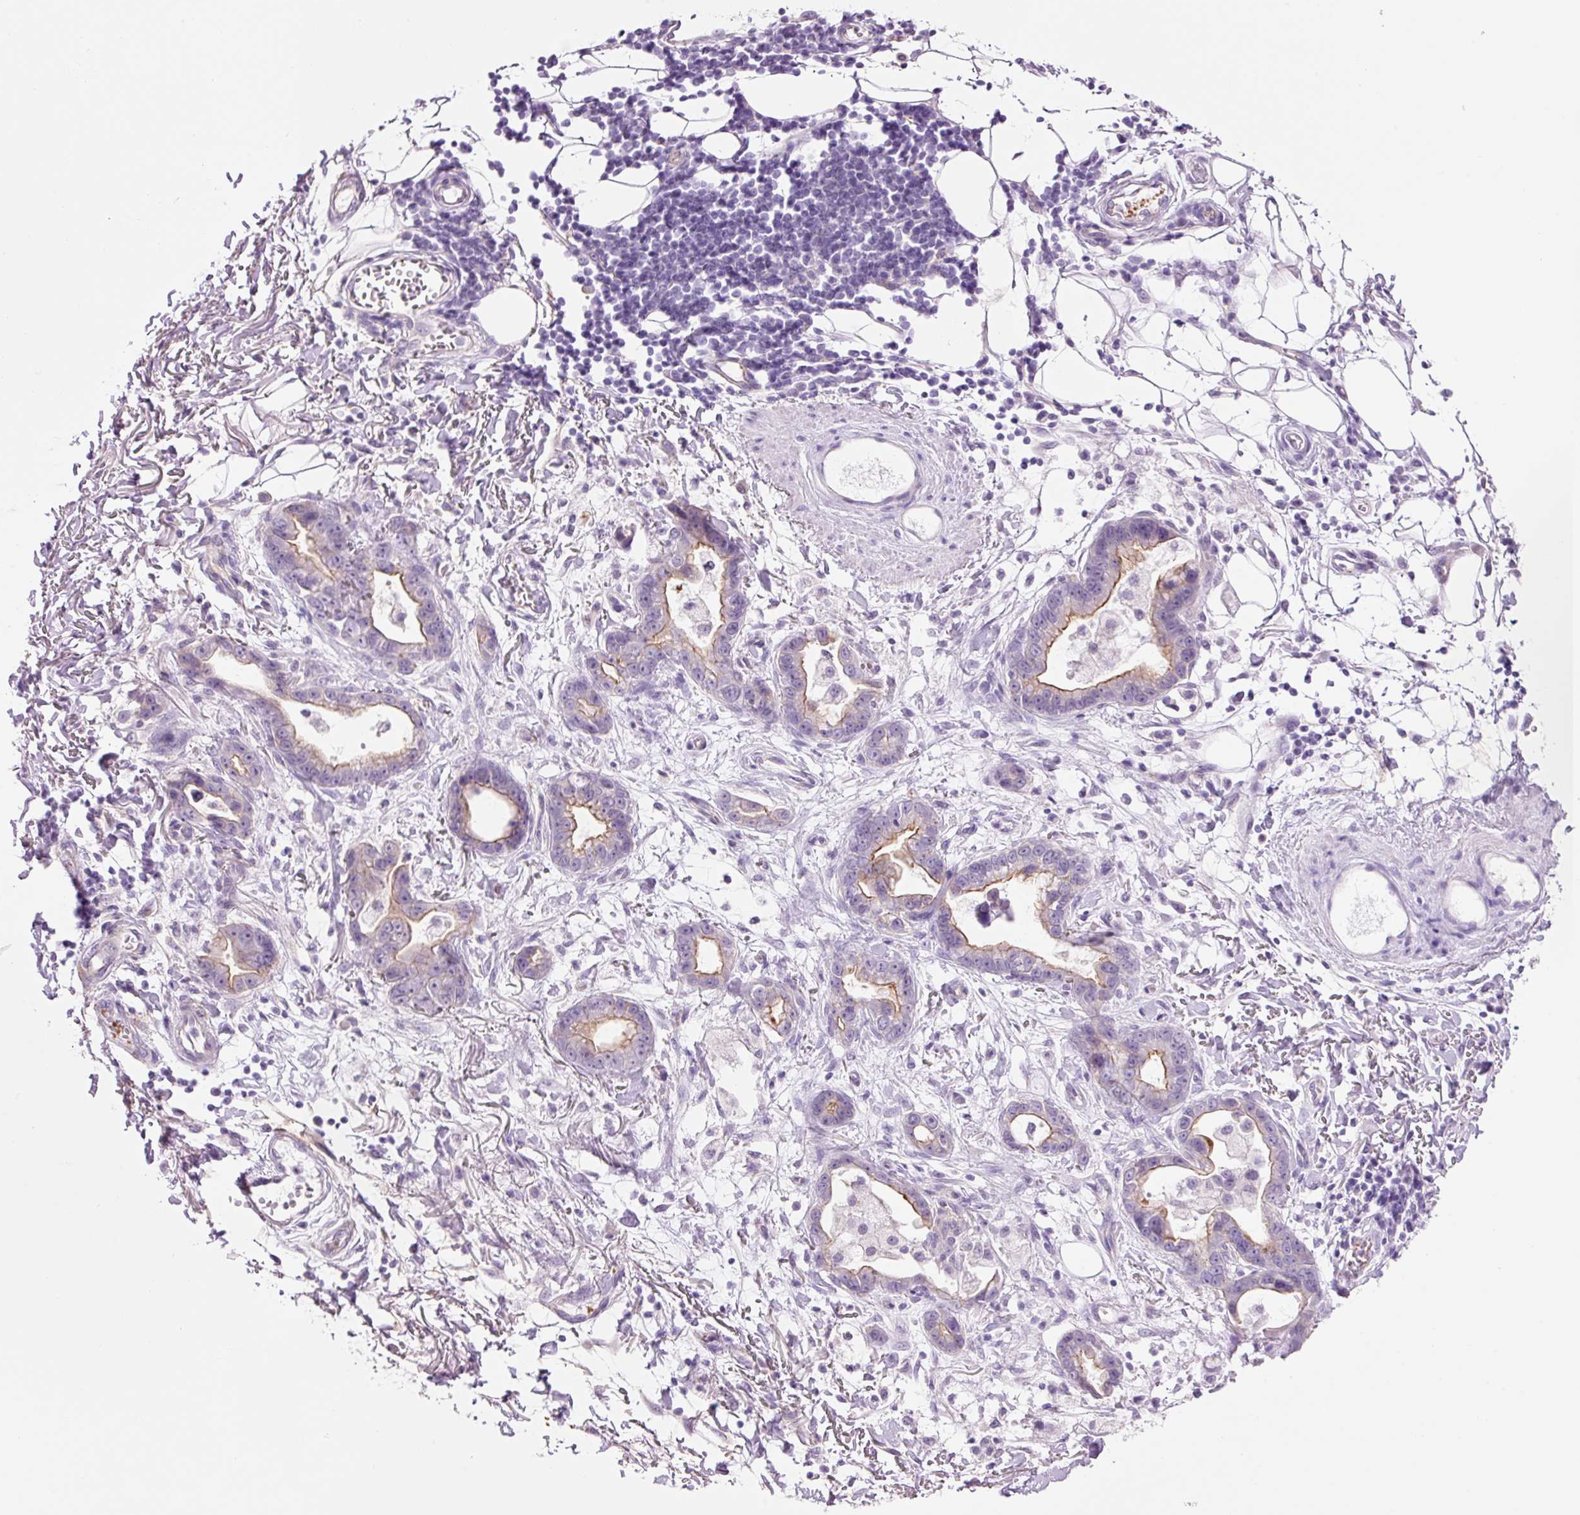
{"staining": {"intensity": "moderate", "quantity": "25%-75%", "location": "cytoplasmic/membranous"}, "tissue": "stomach cancer", "cell_type": "Tumor cells", "image_type": "cancer", "snomed": [{"axis": "morphology", "description": "Adenocarcinoma, NOS"}, {"axis": "topography", "description": "Stomach"}], "caption": "Immunohistochemical staining of adenocarcinoma (stomach) displays medium levels of moderate cytoplasmic/membranous positivity in about 25%-75% of tumor cells.", "gene": "HSPA4L", "patient": {"sex": "male", "age": 55}}